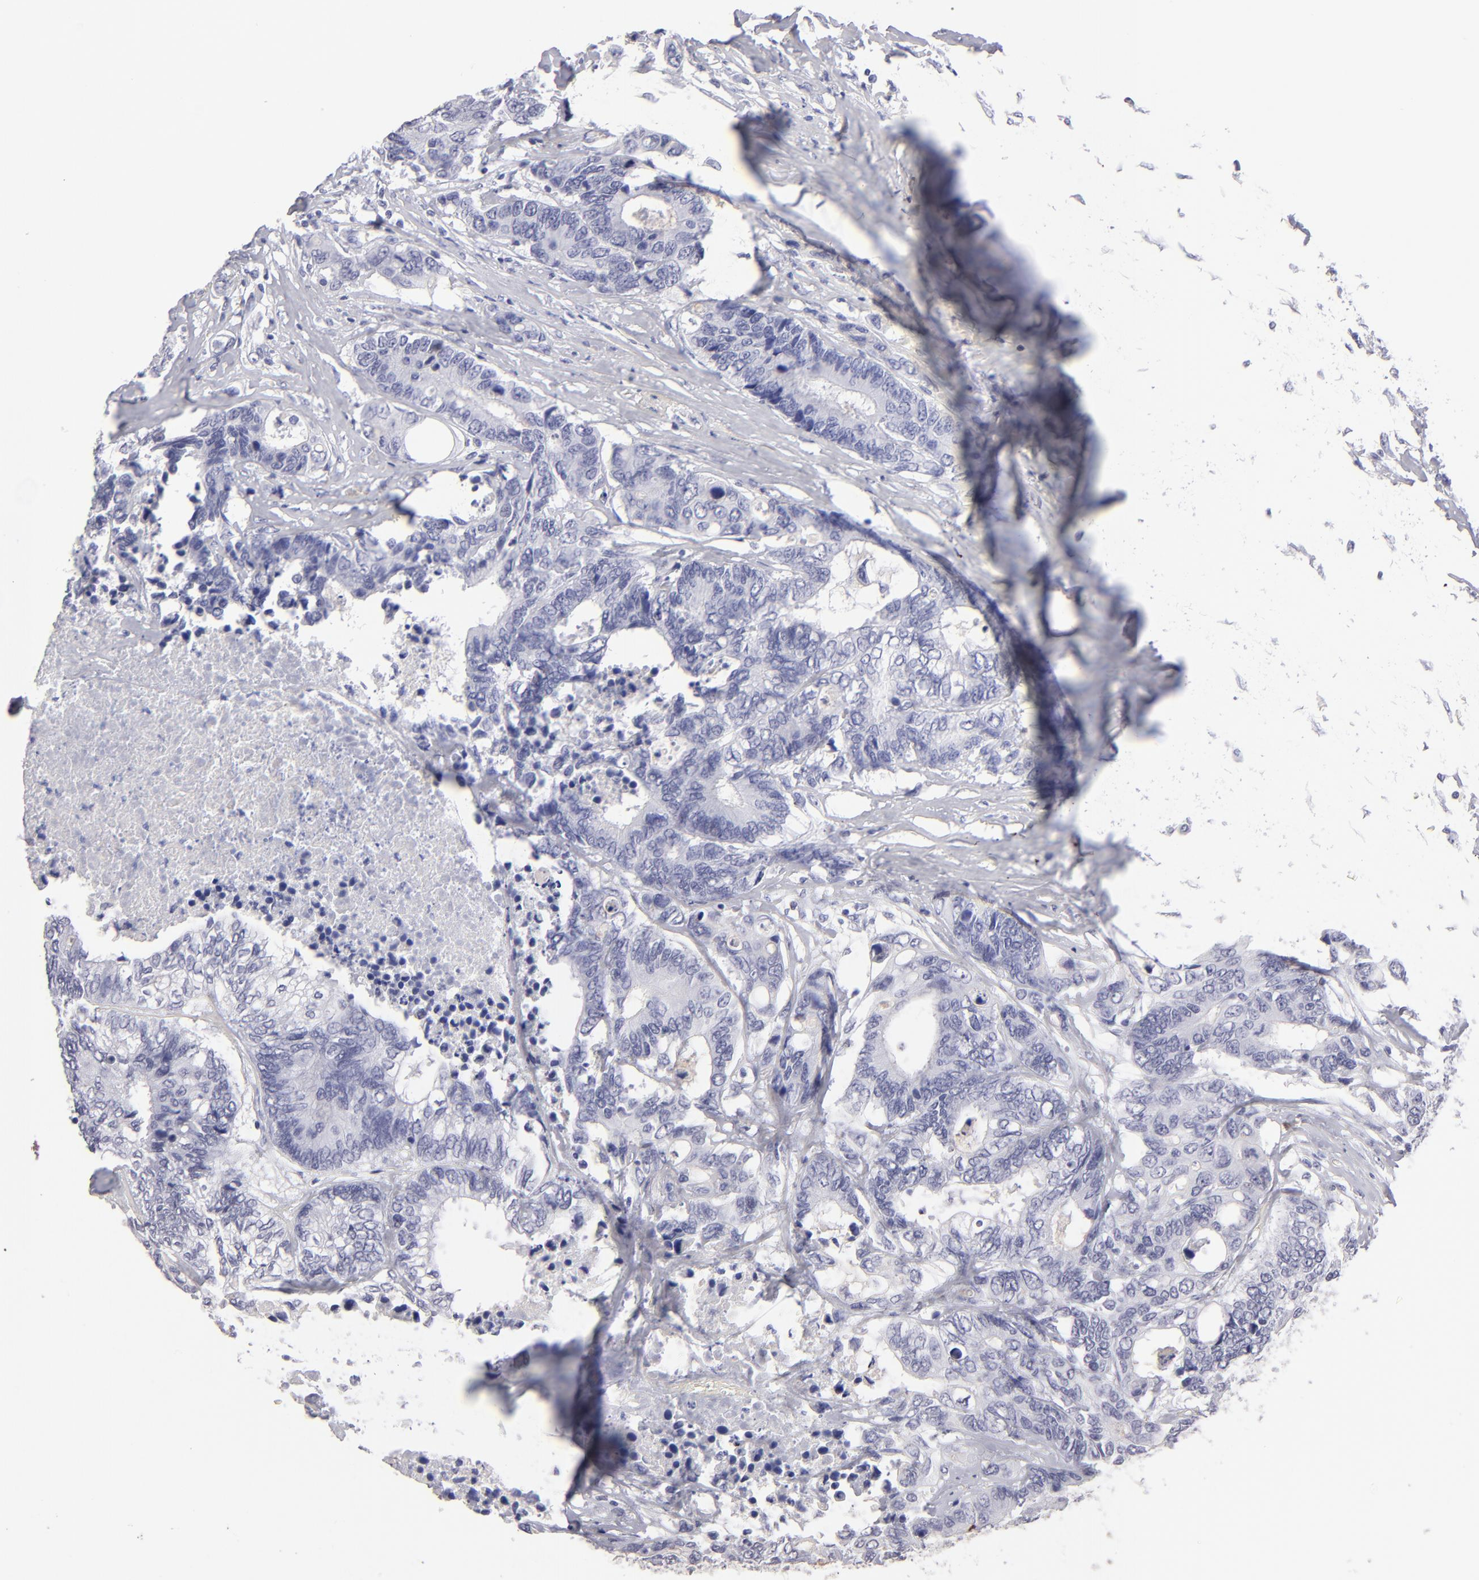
{"staining": {"intensity": "negative", "quantity": "none", "location": "none"}, "tissue": "colorectal cancer", "cell_type": "Tumor cells", "image_type": "cancer", "snomed": [{"axis": "morphology", "description": "Adenocarcinoma, NOS"}, {"axis": "topography", "description": "Rectum"}], "caption": "Colorectal adenocarcinoma was stained to show a protein in brown. There is no significant staining in tumor cells. The staining was performed using DAB (3,3'-diaminobenzidine) to visualize the protein expression in brown, while the nuclei were stained in blue with hematoxylin (Magnification: 20x).", "gene": "ALDOB", "patient": {"sex": "male", "age": 55}}